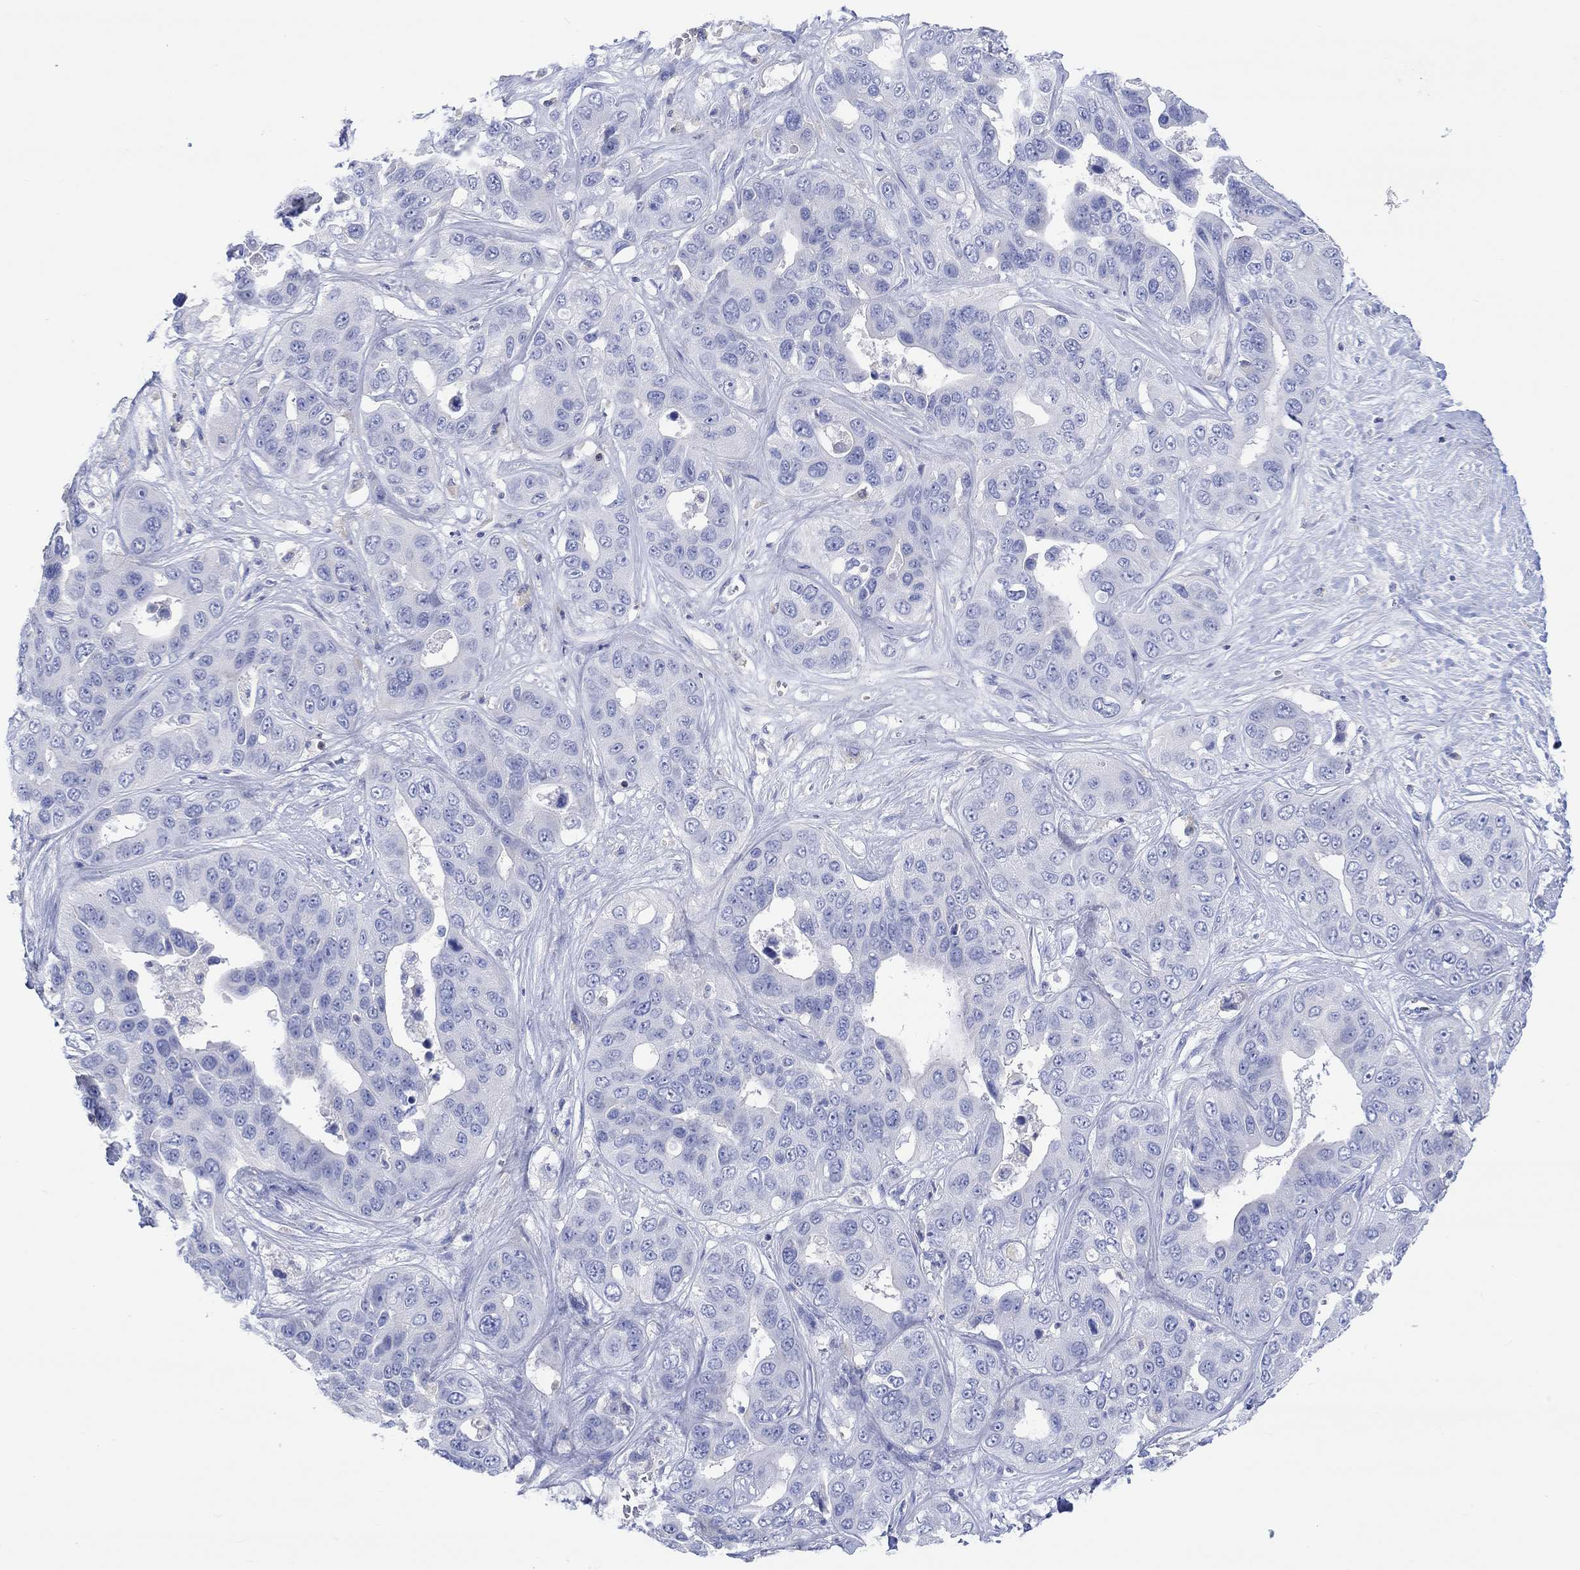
{"staining": {"intensity": "negative", "quantity": "none", "location": "none"}, "tissue": "liver cancer", "cell_type": "Tumor cells", "image_type": "cancer", "snomed": [{"axis": "morphology", "description": "Cholangiocarcinoma"}, {"axis": "topography", "description": "Liver"}], "caption": "This photomicrograph is of liver cancer stained with immunohistochemistry (IHC) to label a protein in brown with the nuclei are counter-stained blue. There is no positivity in tumor cells. (Immunohistochemistry (ihc), brightfield microscopy, high magnification).", "gene": "GCM1", "patient": {"sex": "female", "age": 52}}